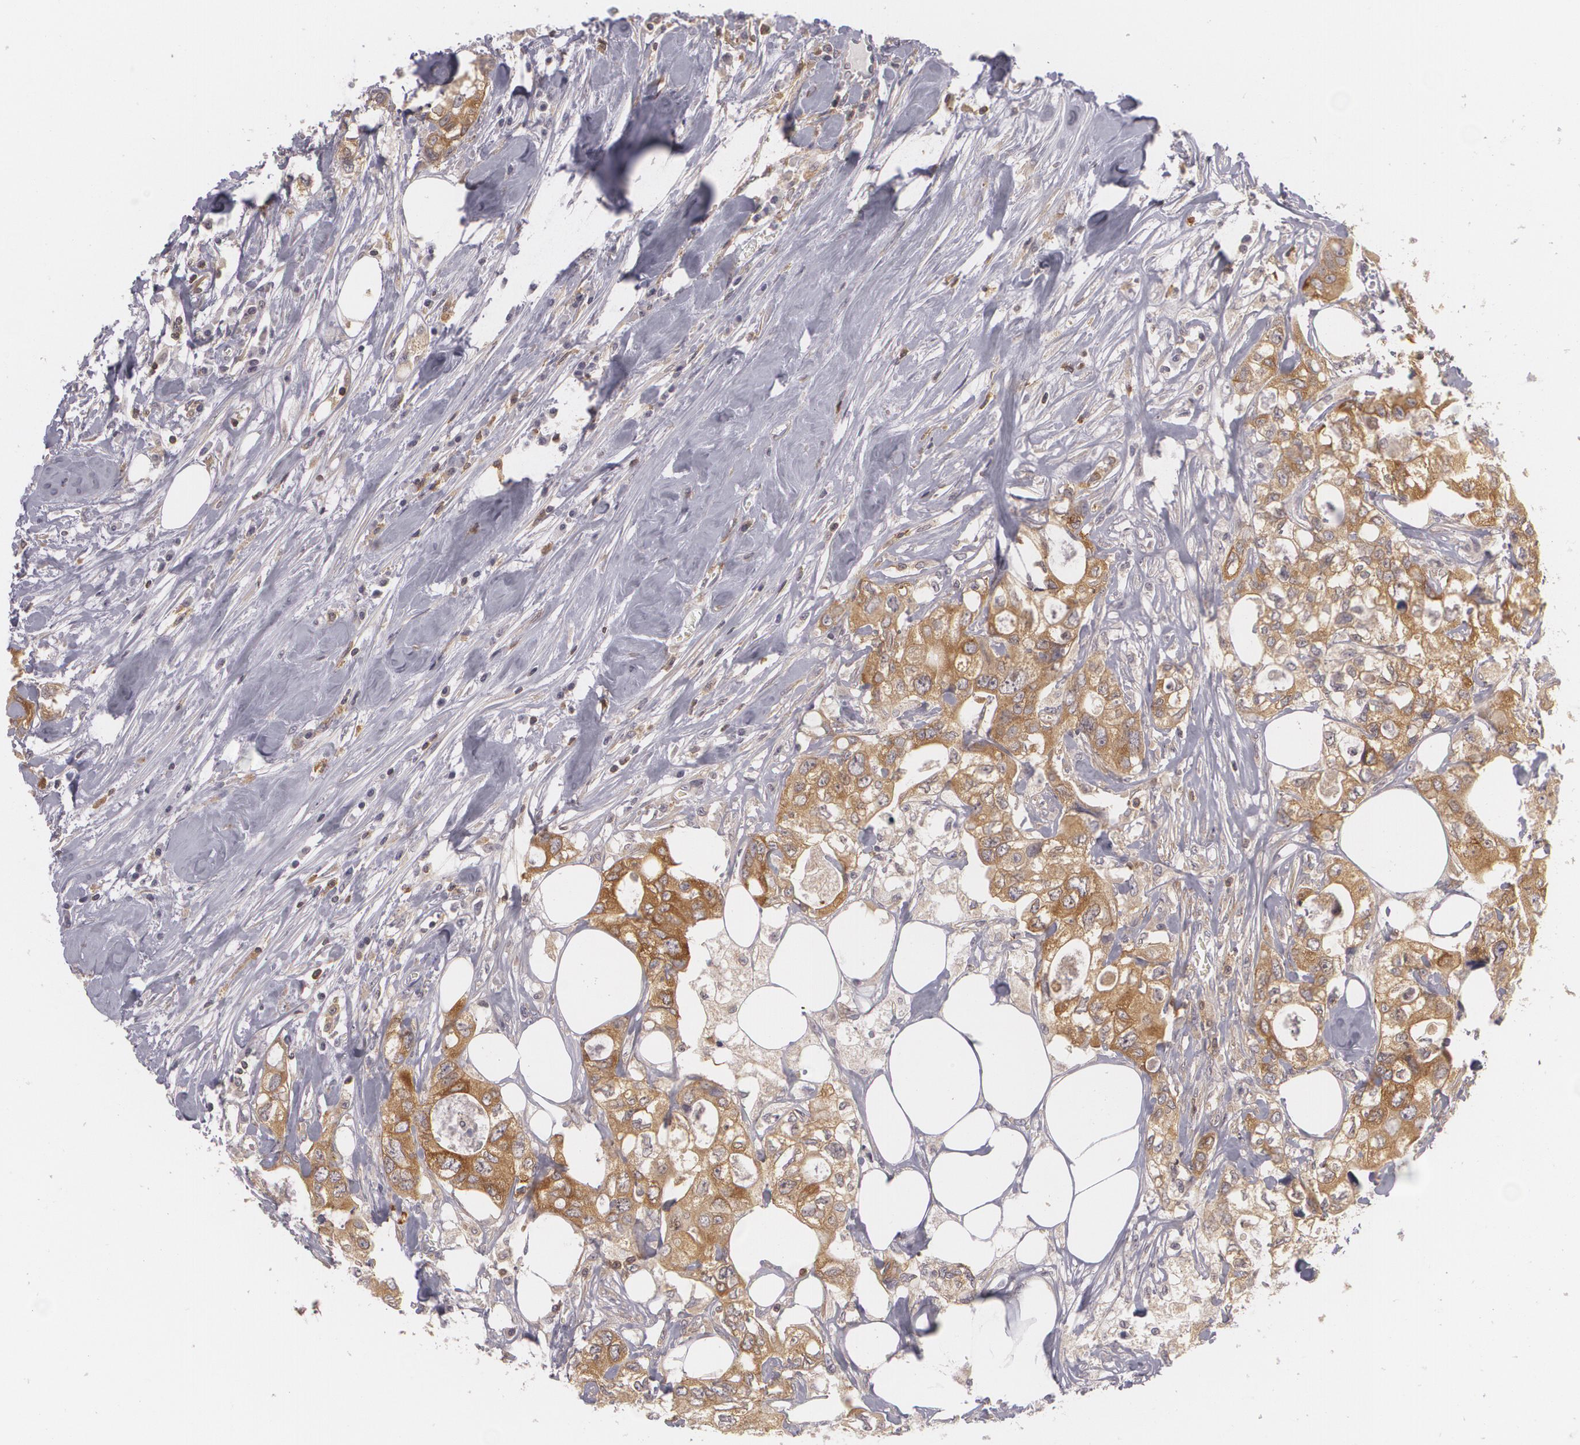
{"staining": {"intensity": "moderate", "quantity": ">75%", "location": "cytoplasmic/membranous"}, "tissue": "colorectal cancer", "cell_type": "Tumor cells", "image_type": "cancer", "snomed": [{"axis": "morphology", "description": "Adenocarcinoma, NOS"}, {"axis": "topography", "description": "Rectum"}], "caption": "Protein expression analysis of human colorectal cancer reveals moderate cytoplasmic/membranous expression in approximately >75% of tumor cells. (DAB = brown stain, brightfield microscopy at high magnification).", "gene": "BIN1", "patient": {"sex": "female", "age": 57}}